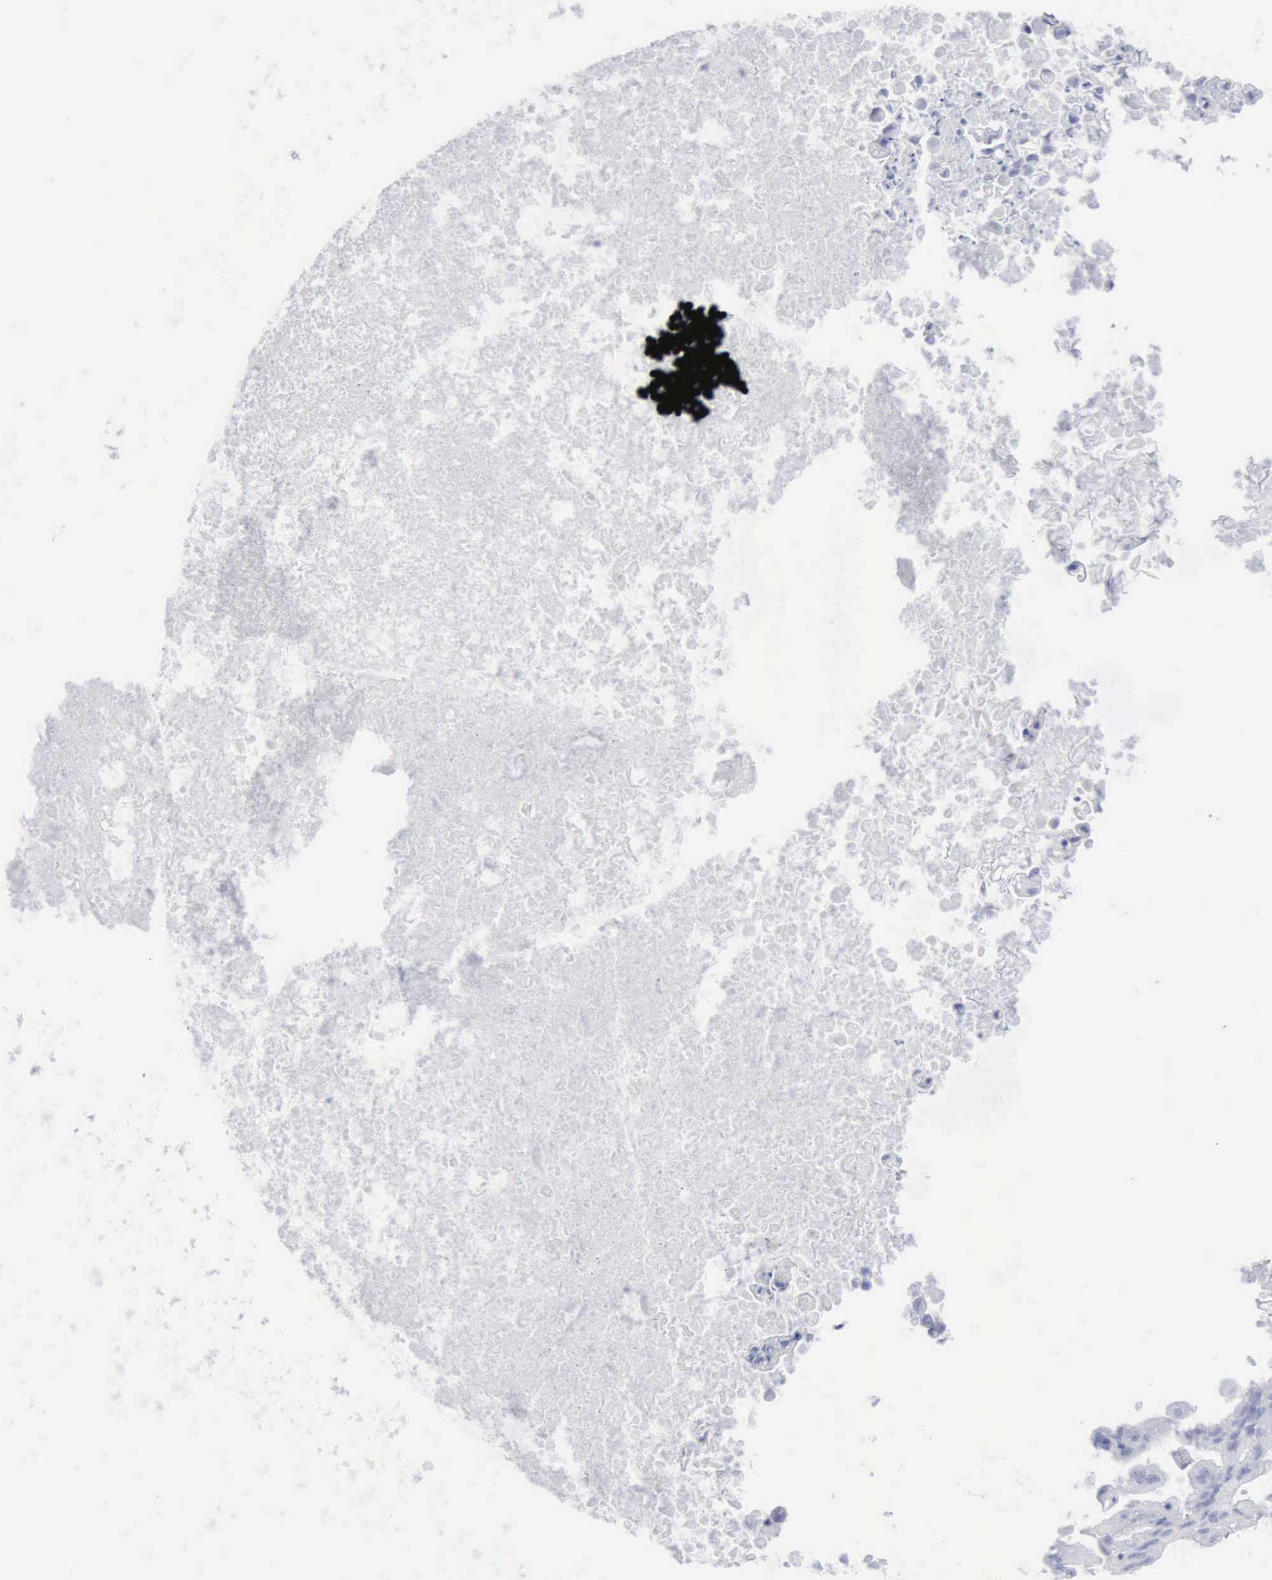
{"staining": {"intensity": "negative", "quantity": "none", "location": "none"}, "tissue": "ovarian cancer", "cell_type": "Tumor cells", "image_type": "cancer", "snomed": [{"axis": "morphology", "description": "Cystadenocarcinoma, mucinous, NOS"}, {"axis": "topography", "description": "Ovary"}], "caption": "An immunohistochemistry (IHC) image of ovarian cancer (mucinous cystadenocarcinoma) is shown. There is no staining in tumor cells of ovarian cancer (mucinous cystadenocarcinoma).", "gene": "CMA1", "patient": {"sex": "female", "age": 37}}